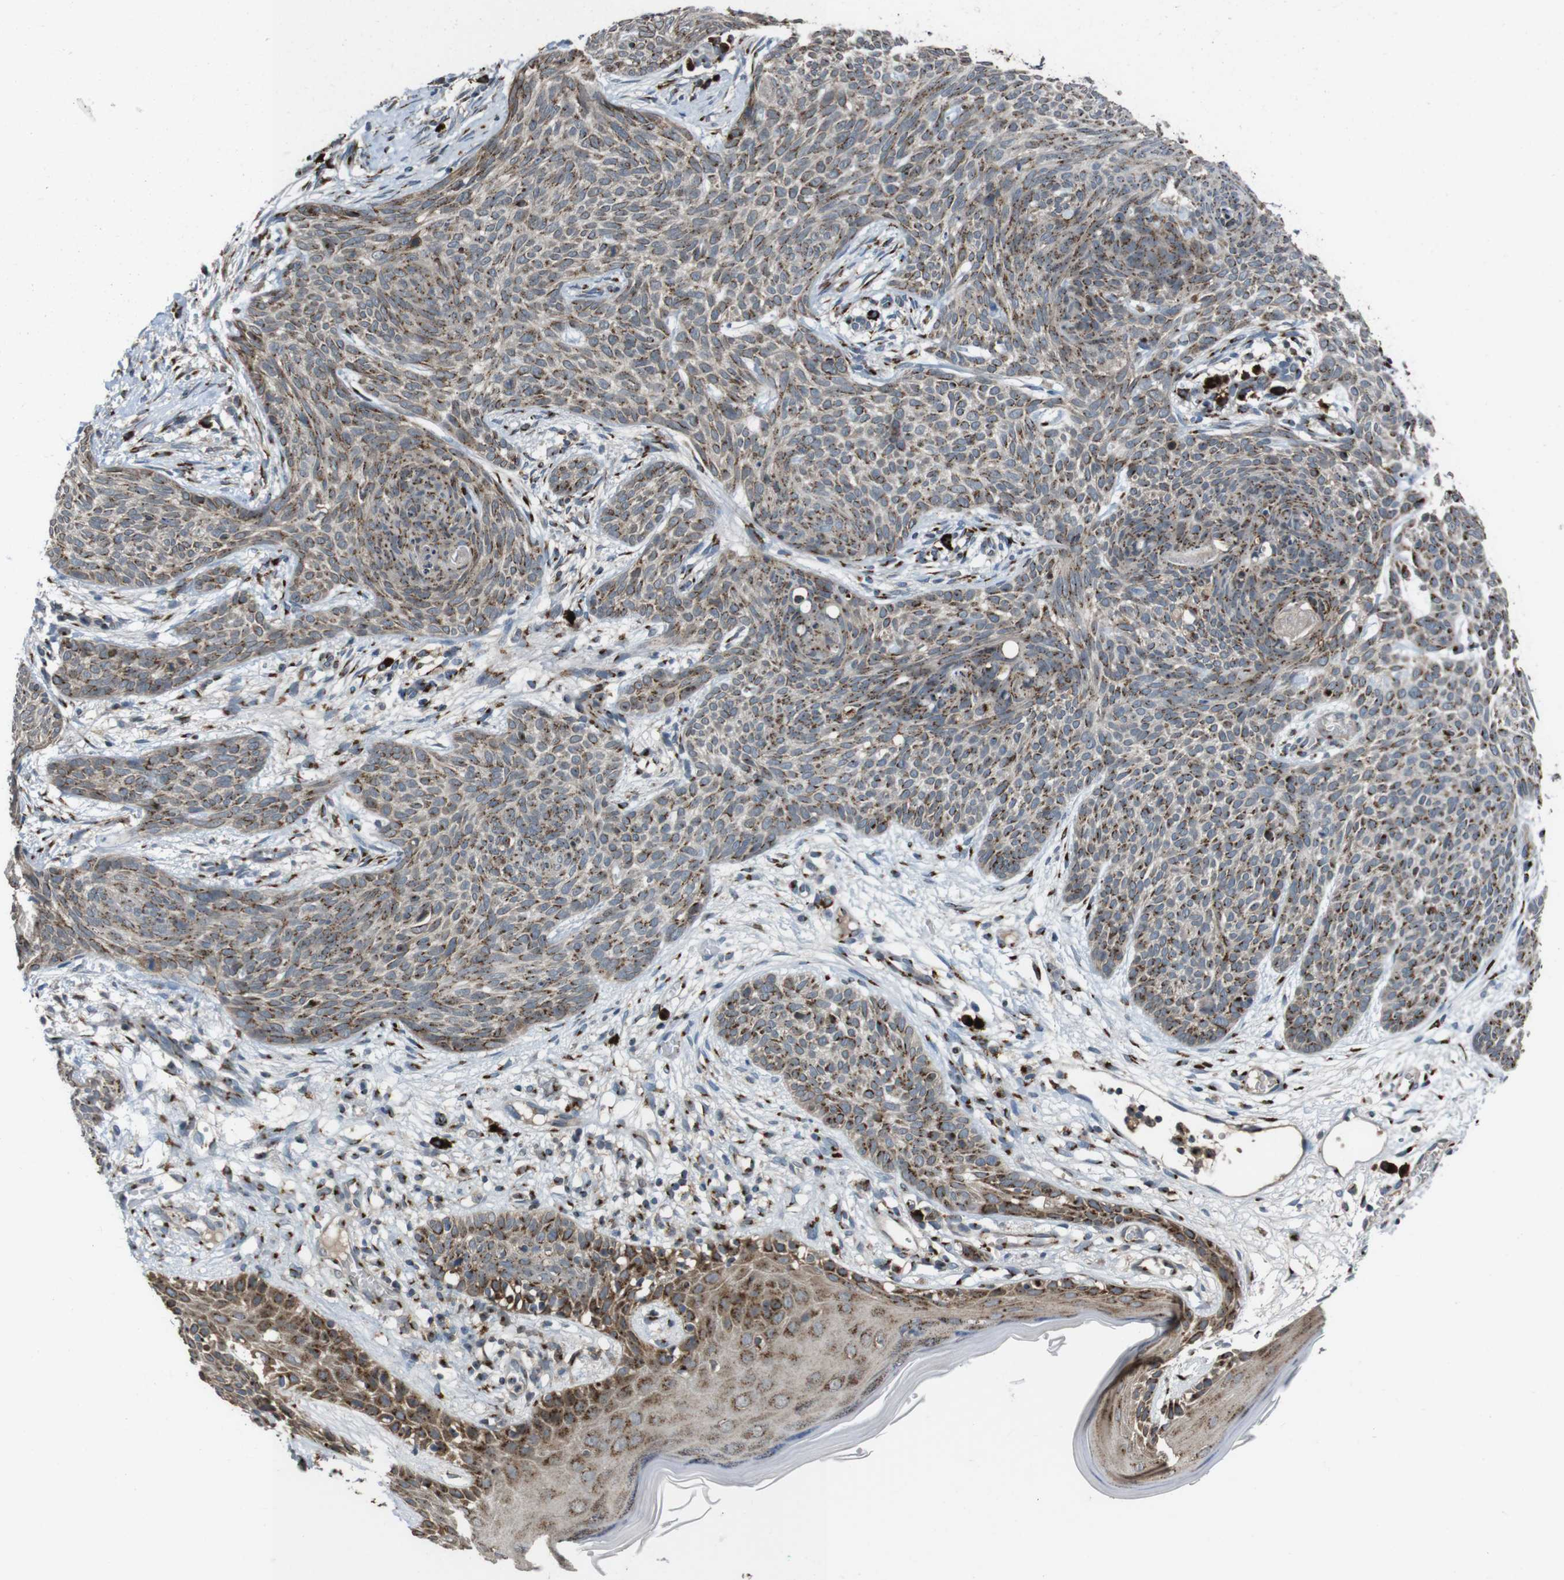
{"staining": {"intensity": "moderate", "quantity": ">75%", "location": "cytoplasmic/membranous"}, "tissue": "skin cancer", "cell_type": "Tumor cells", "image_type": "cancer", "snomed": [{"axis": "morphology", "description": "Basal cell carcinoma"}, {"axis": "topography", "description": "Skin"}], "caption": "A photomicrograph showing moderate cytoplasmic/membranous staining in about >75% of tumor cells in skin cancer, as visualized by brown immunohistochemical staining.", "gene": "ZFPL1", "patient": {"sex": "female", "age": 59}}